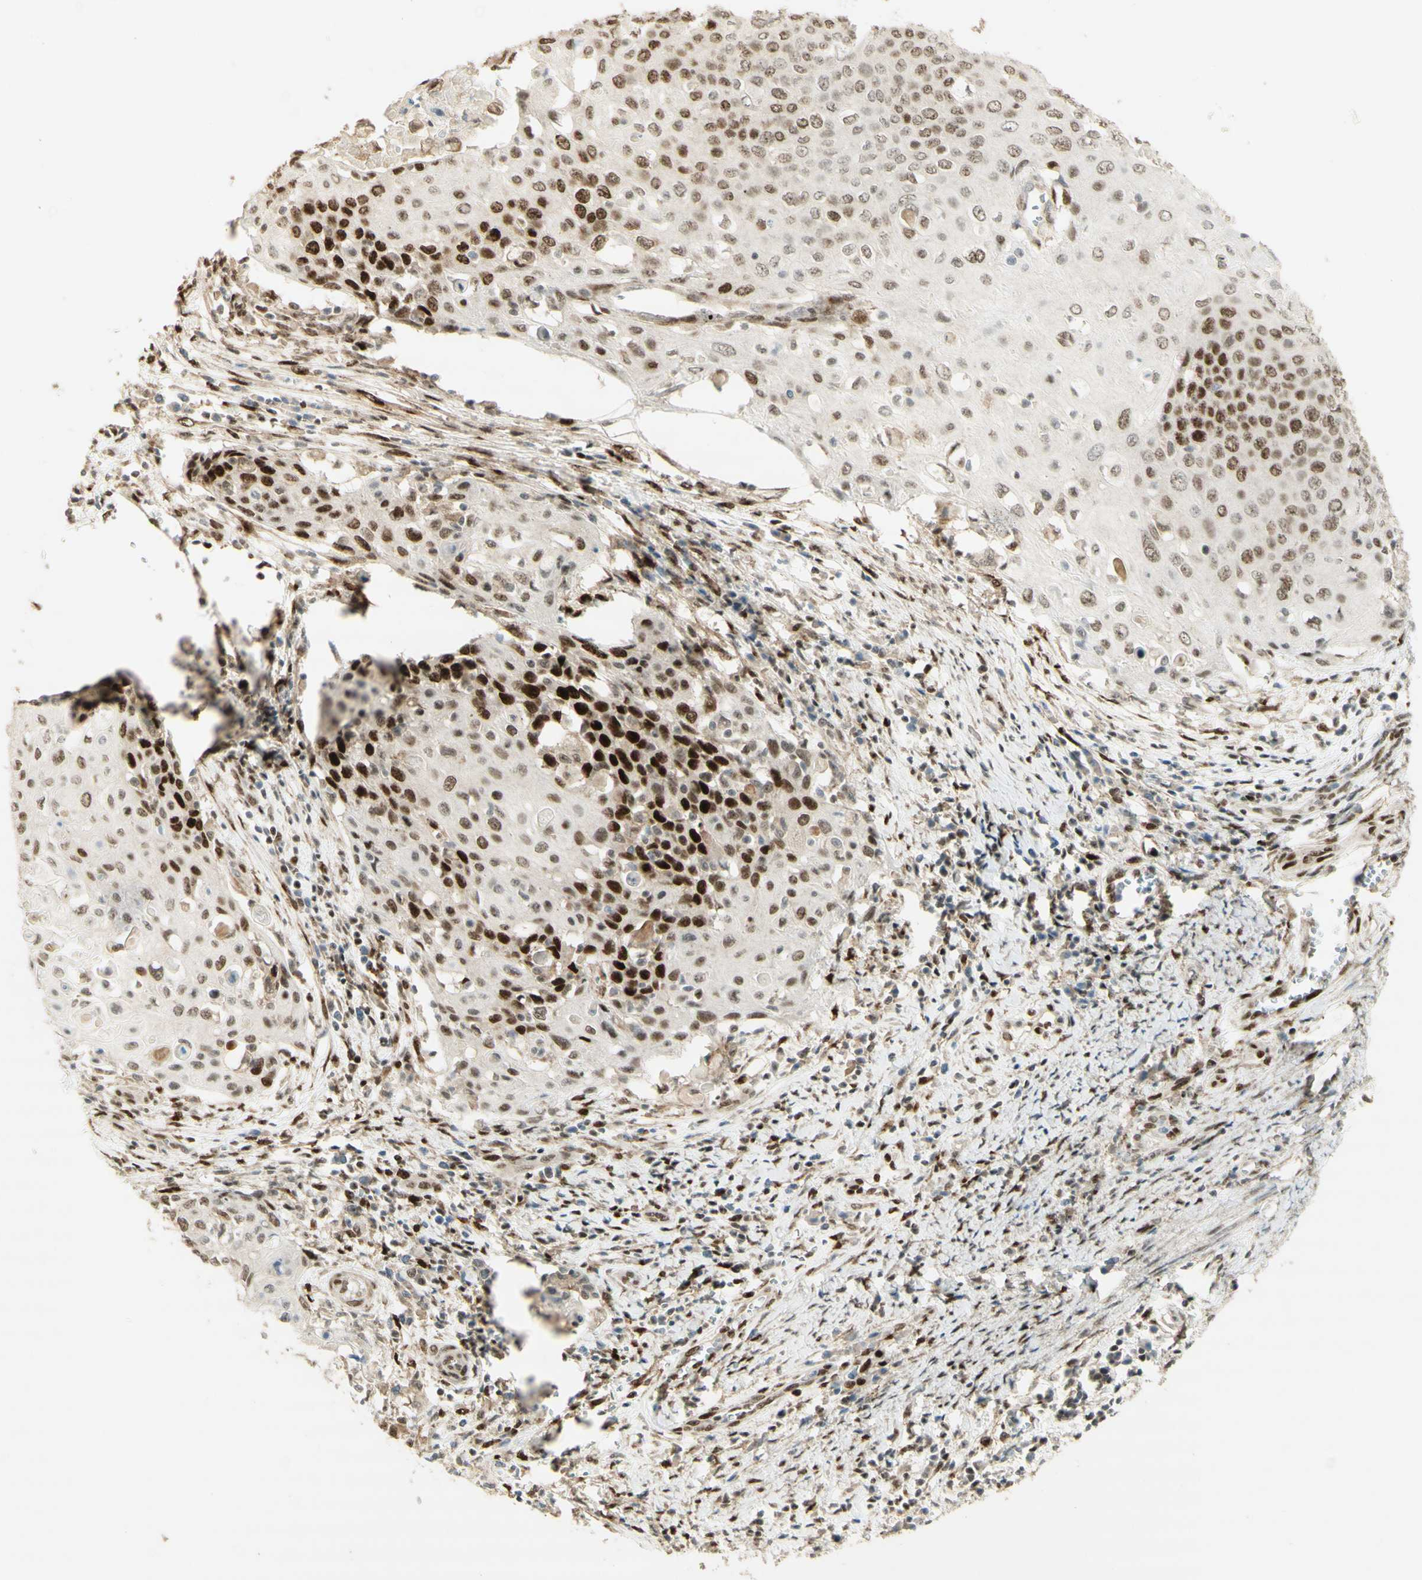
{"staining": {"intensity": "strong", "quantity": "25%-75%", "location": "nuclear"}, "tissue": "cervical cancer", "cell_type": "Tumor cells", "image_type": "cancer", "snomed": [{"axis": "morphology", "description": "Squamous cell carcinoma, NOS"}, {"axis": "topography", "description": "Cervix"}], "caption": "A high amount of strong nuclear expression is appreciated in approximately 25%-75% of tumor cells in cervical squamous cell carcinoma tissue. (DAB (3,3'-diaminobenzidine) IHC with brightfield microscopy, high magnification).", "gene": "FOXP1", "patient": {"sex": "female", "age": 39}}